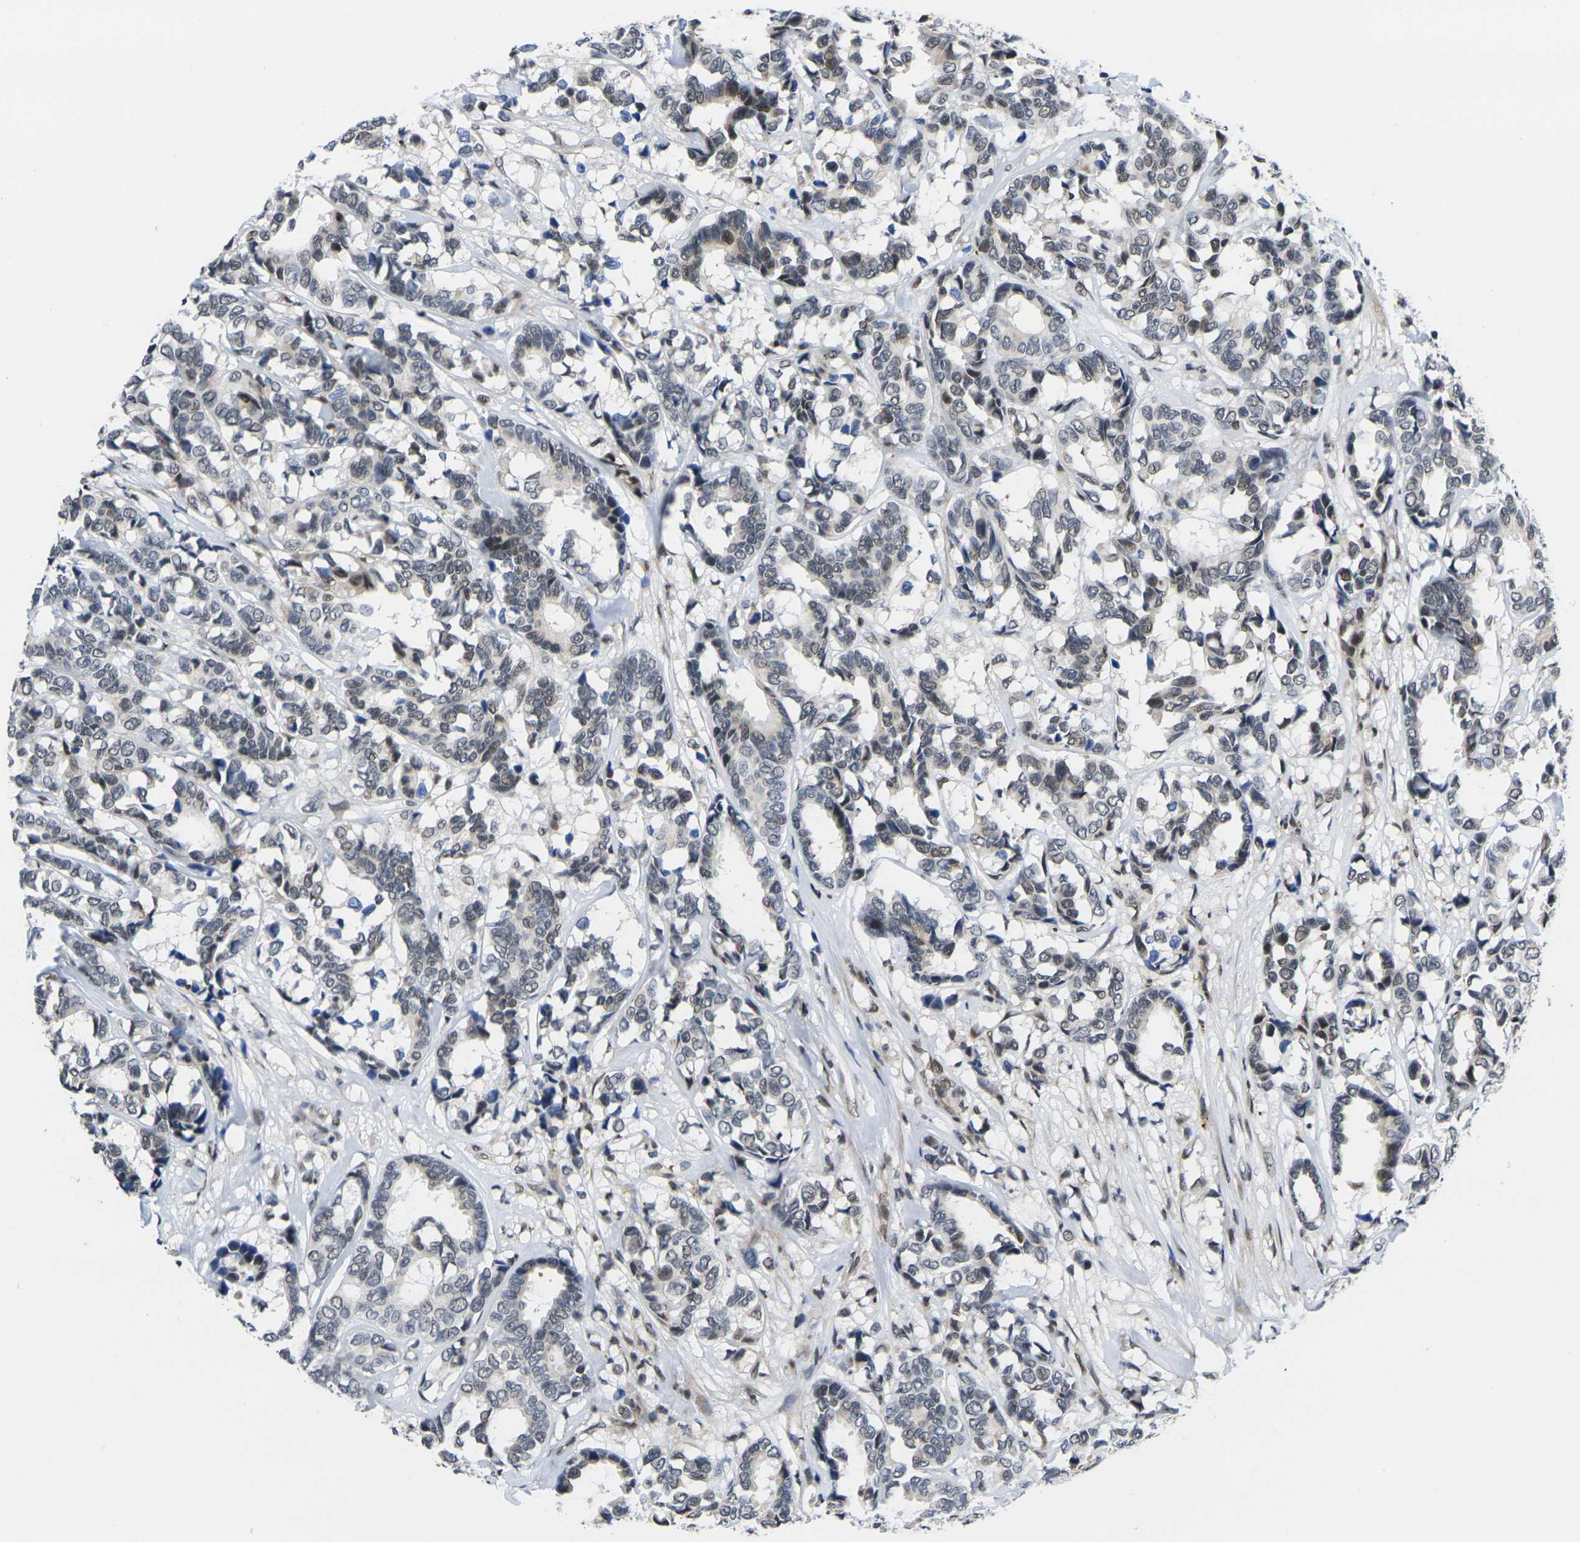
{"staining": {"intensity": "moderate", "quantity": "<25%", "location": "nuclear"}, "tissue": "breast cancer", "cell_type": "Tumor cells", "image_type": "cancer", "snomed": [{"axis": "morphology", "description": "Duct carcinoma"}, {"axis": "topography", "description": "Breast"}], "caption": "IHC photomicrograph of neoplastic tissue: breast cancer stained using immunohistochemistry (IHC) demonstrates low levels of moderate protein expression localized specifically in the nuclear of tumor cells, appearing as a nuclear brown color.", "gene": "RBM7", "patient": {"sex": "female", "age": 87}}